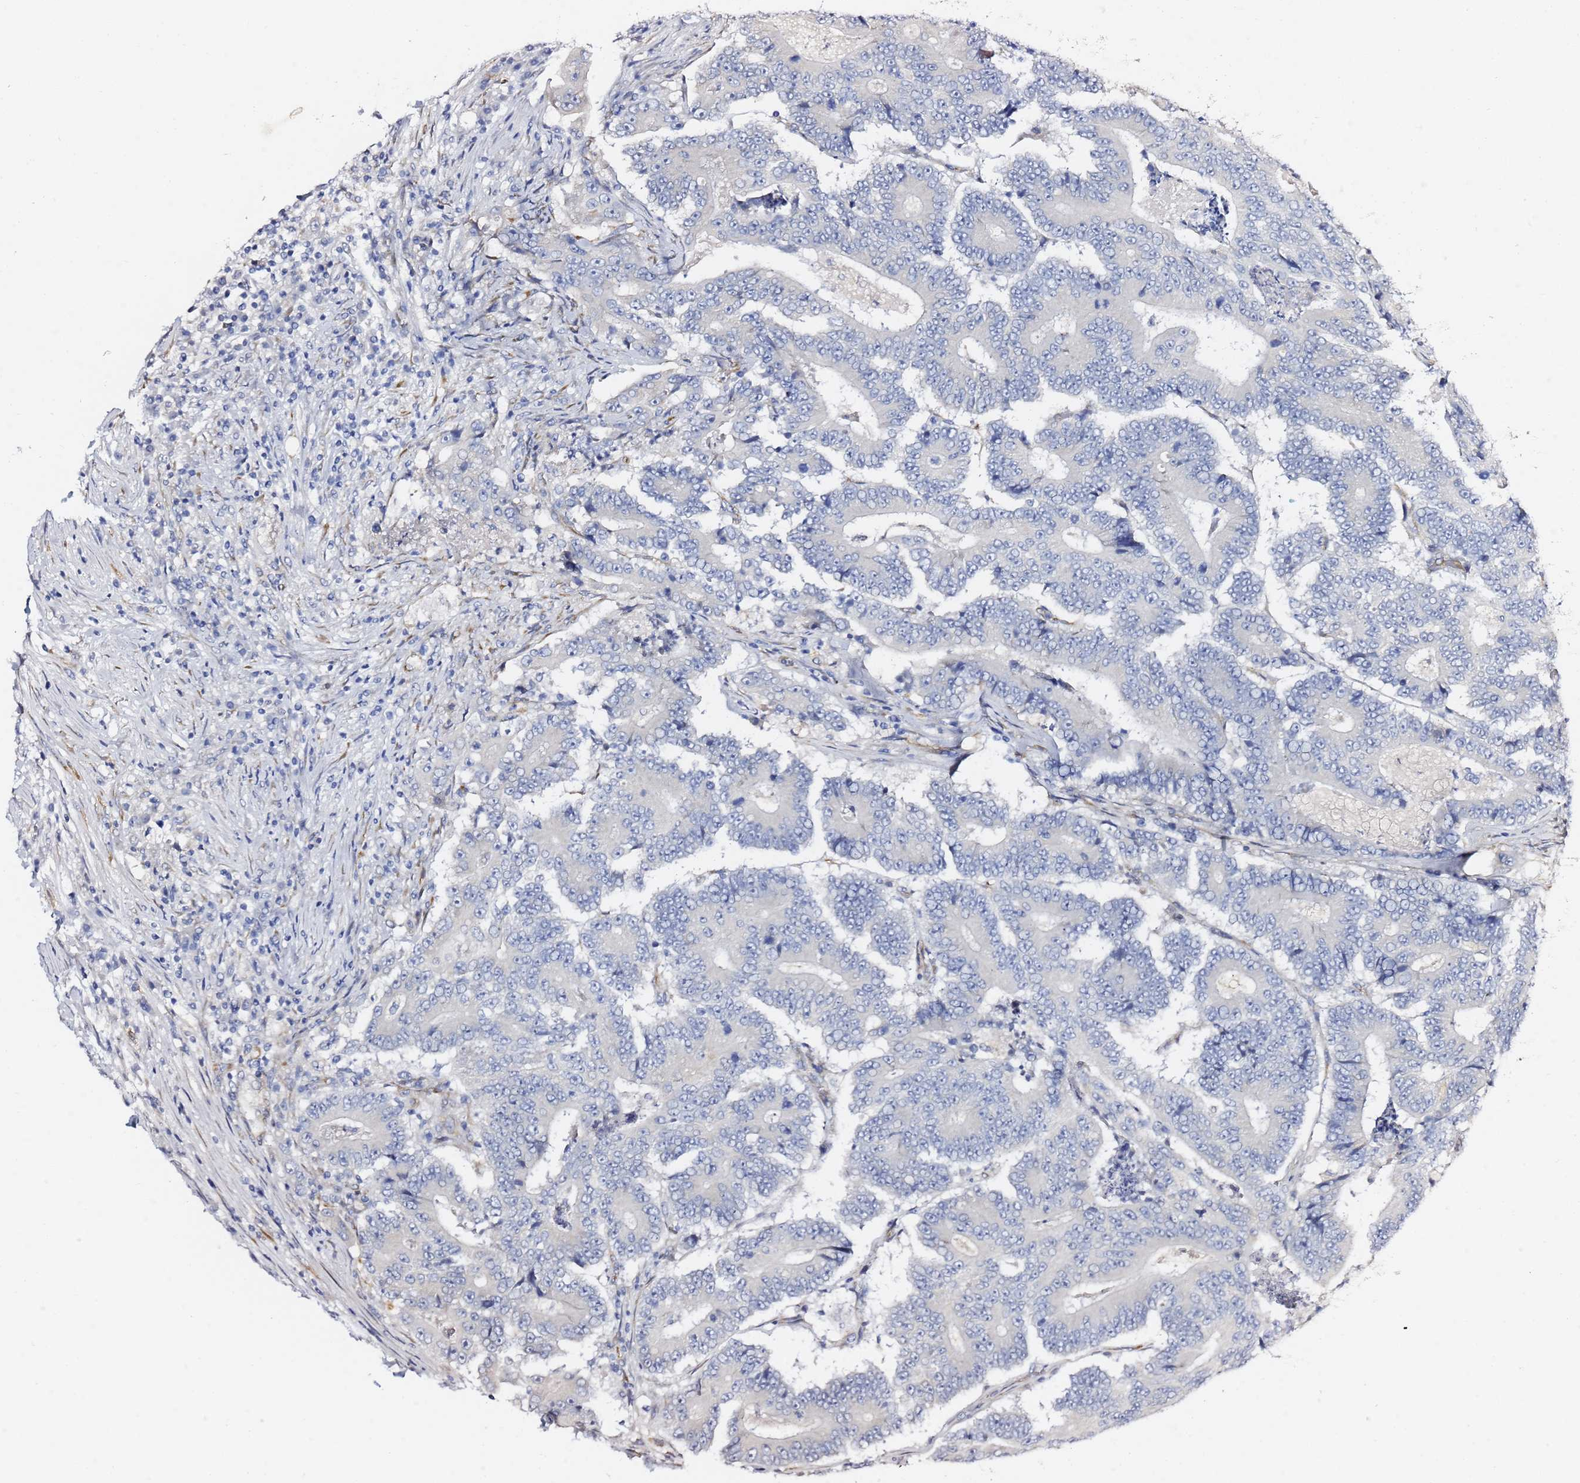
{"staining": {"intensity": "negative", "quantity": "none", "location": "none"}, "tissue": "colorectal cancer", "cell_type": "Tumor cells", "image_type": "cancer", "snomed": [{"axis": "morphology", "description": "Adenocarcinoma, NOS"}, {"axis": "topography", "description": "Colon"}], "caption": "A high-resolution micrograph shows immunohistochemistry staining of colorectal adenocarcinoma, which displays no significant staining in tumor cells.", "gene": "GDAP2", "patient": {"sex": "male", "age": 83}}